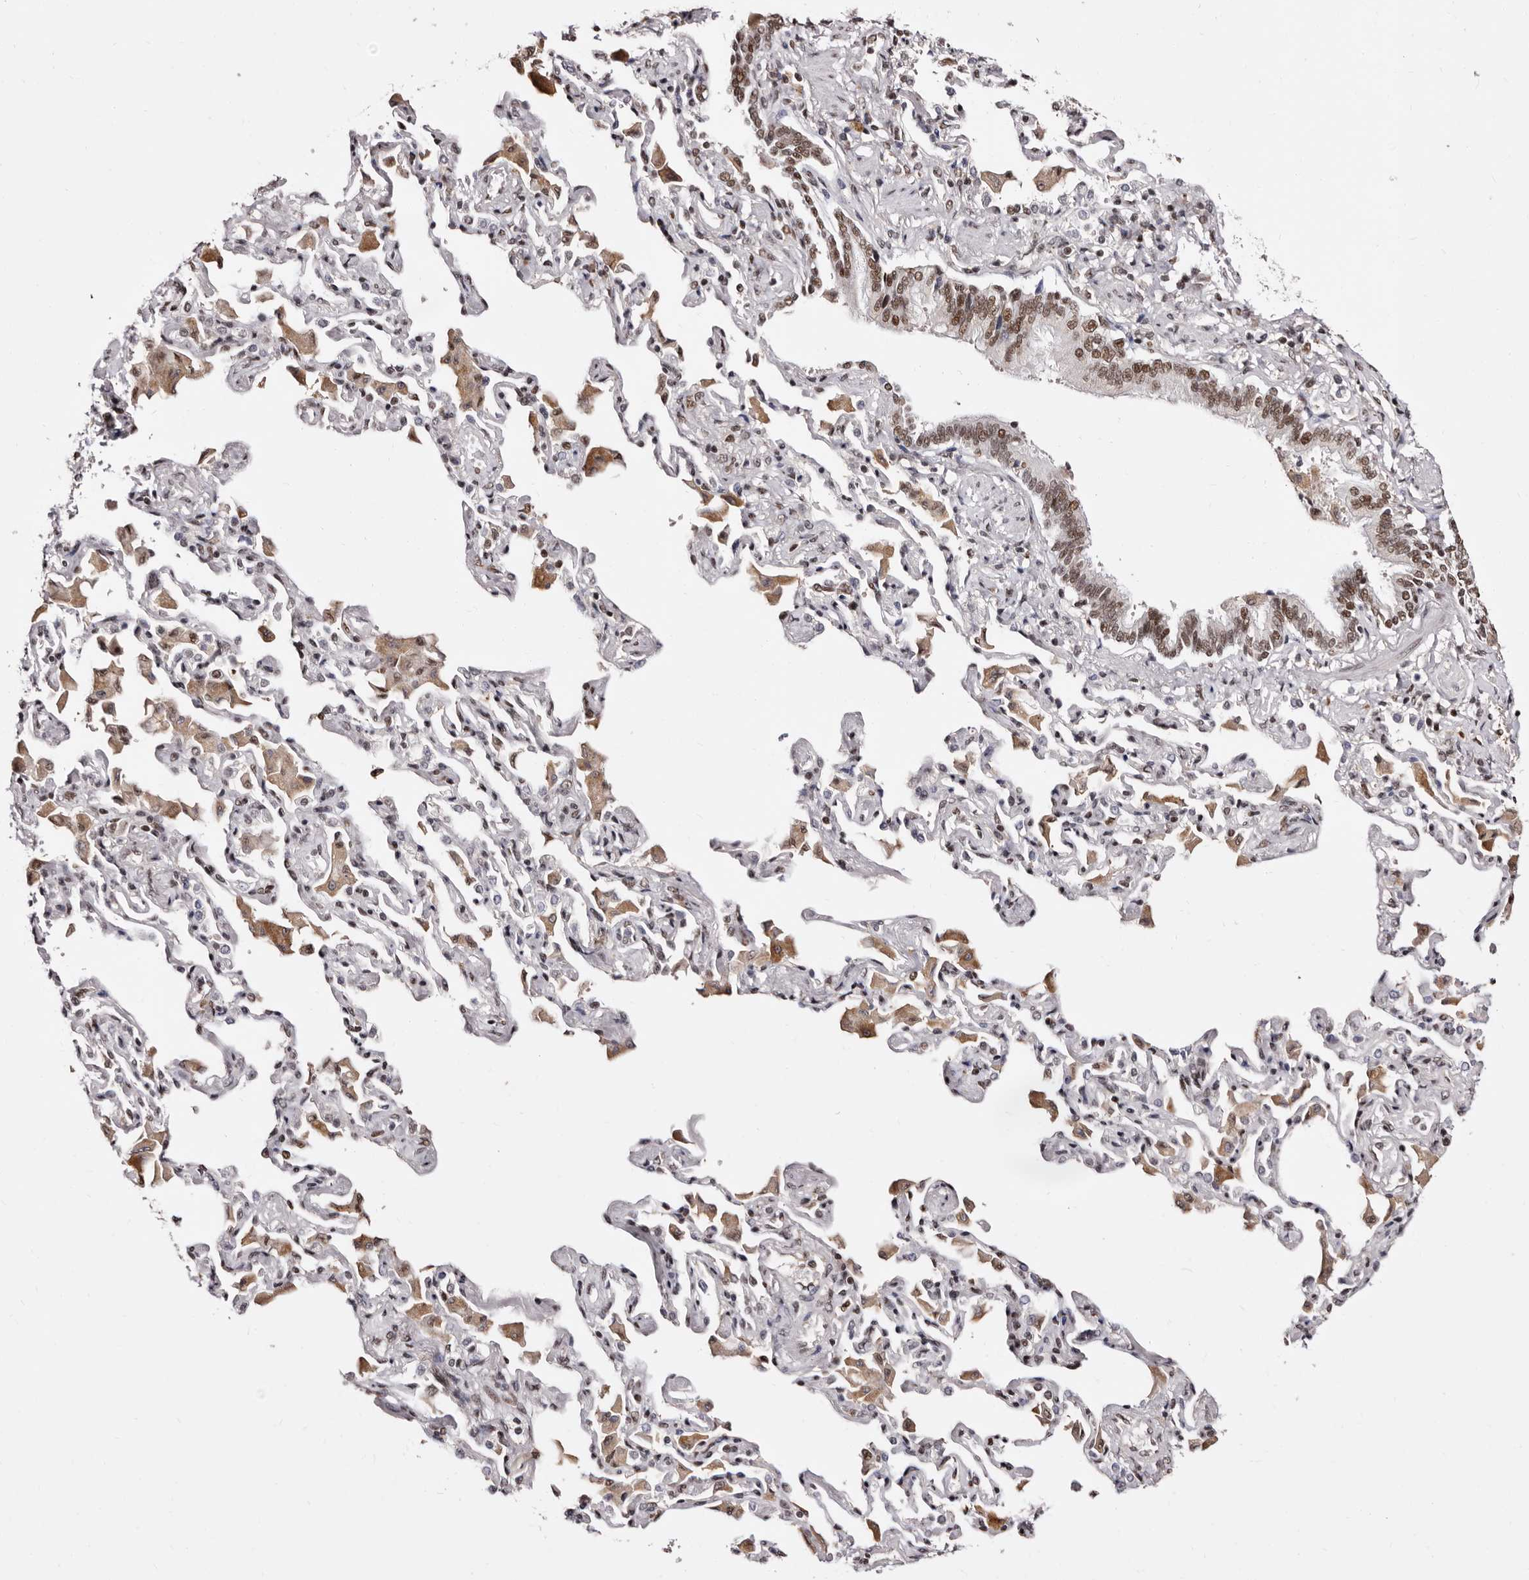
{"staining": {"intensity": "moderate", "quantity": ">75%", "location": "nuclear"}, "tissue": "bronchus", "cell_type": "Respiratory epithelial cells", "image_type": "normal", "snomed": [{"axis": "morphology", "description": "Normal tissue, NOS"}, {"axis": "morphology", "description": "Inflammation, NOS"}, {"axis": "topography", "description": "Bronchus"}, {"axis": "topography", "description": "Lung"}], "caption": "Brown immunohistochemical staining in unremarkable bronchus displays moderate nuclear staining in approximately >75% of respiratory epithelial cells.", "gene": "ANAPC11", "patient": {"sex": "female", "age": 46}}